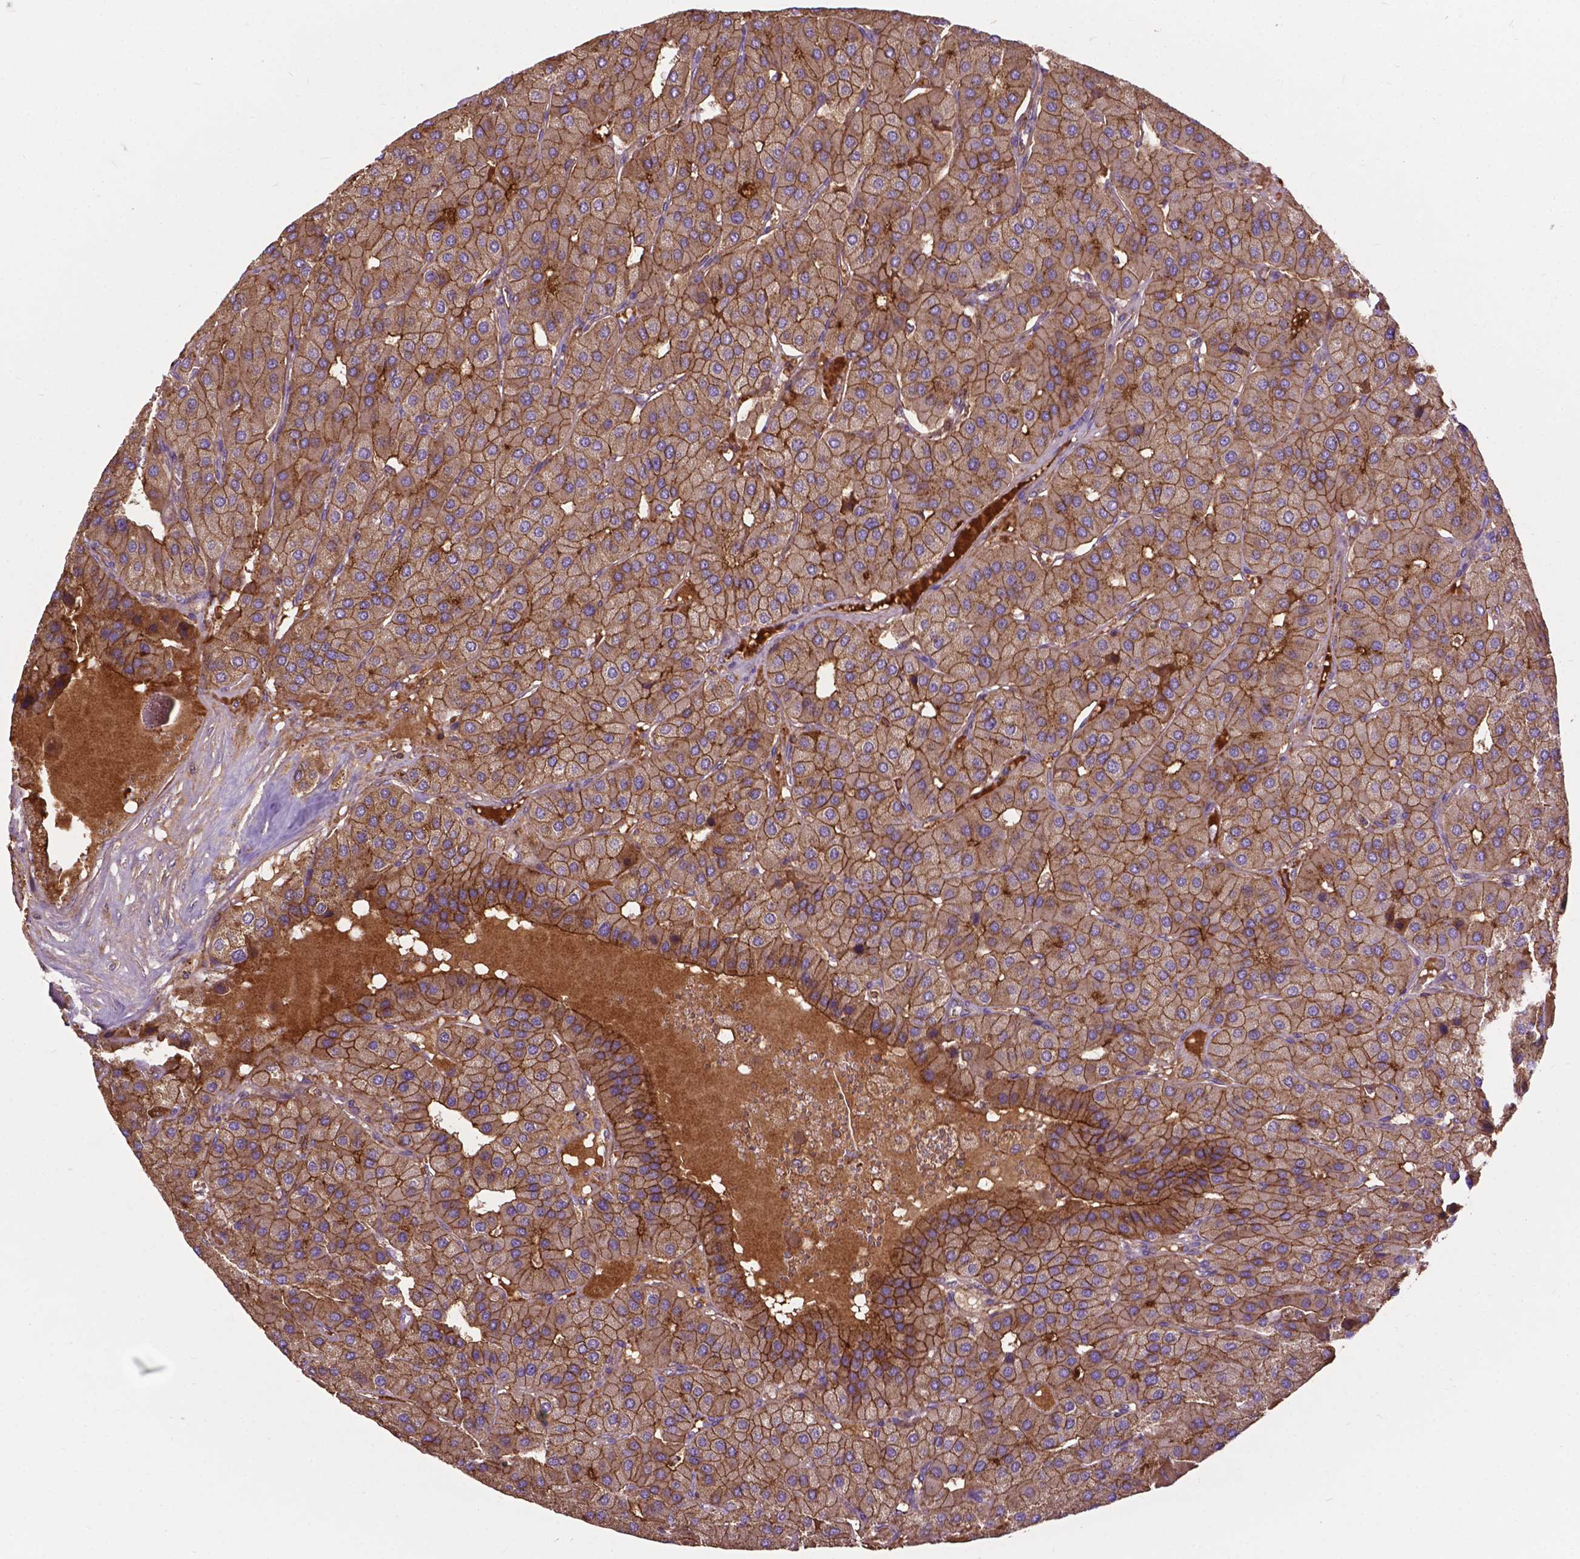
{"staining": {"intensity": "moderate", "quantity": ">75%", "location": "cytoplasmic/membranous"}, "tissue": "parathyroid gland", "cell_type": "Glandular cells", "image_type": "normal", "snomed": [{"axis": "morphology", "description": "Normal tissue, NOS"}, {"axis": "morphology", "description": "Adenoma, NOS"}, {"axis": "topography", "description": "Parathyroid gland"}], "caption": "This micrograph demonstrates immunohistochemistry staining of unremarkable parathyroid gland, with medium moderate cytoplasmic/membranous staining in approximately >75% of glandular cells.", "gene": "CHMP4A", "patient": {"sex": "female", "age": 86}}